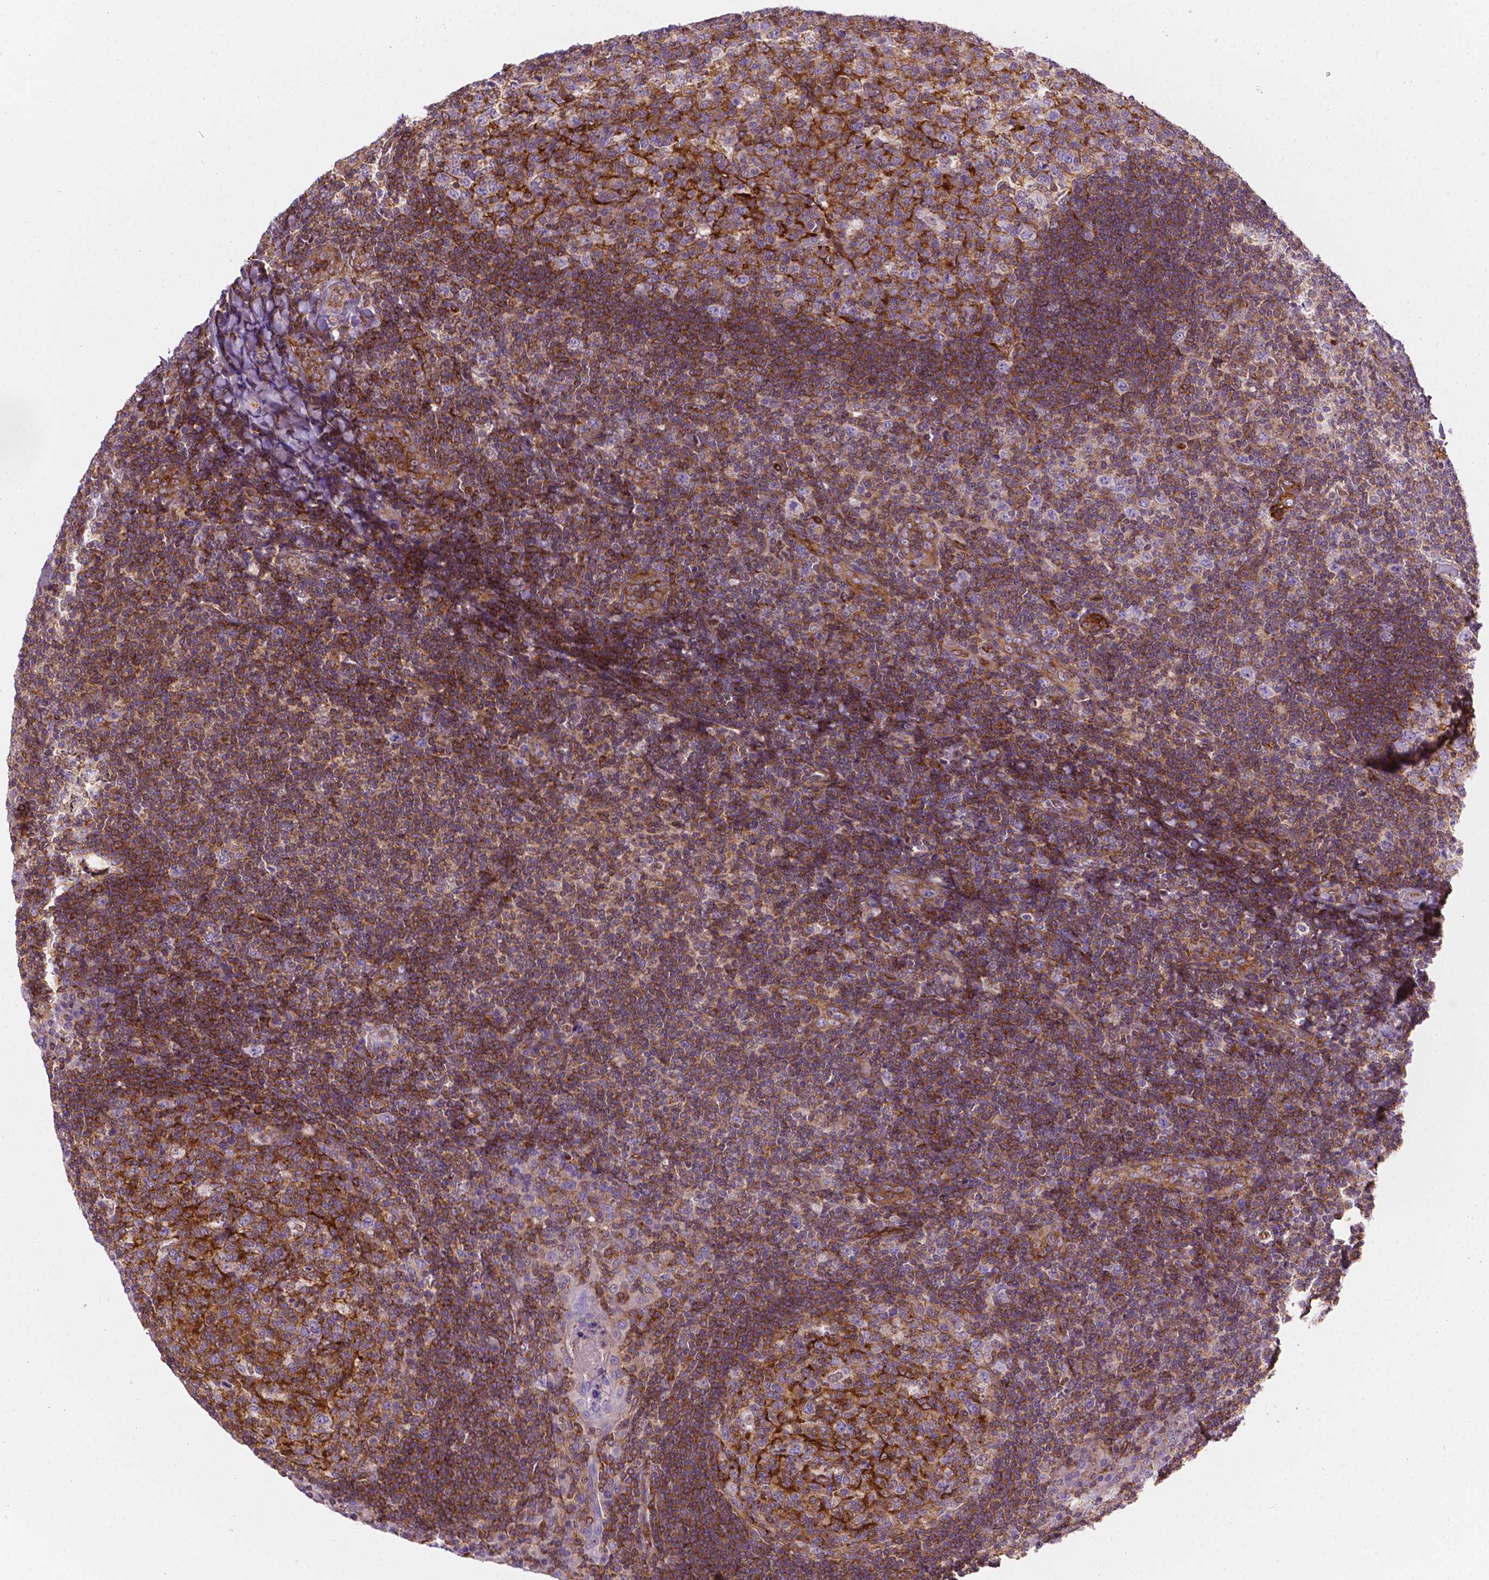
{"staining": {"intensity": "moderate", "quantity": ">75%", "location": "cytoplasmic/membranous"}, "tissue": "tonsil", "cell_type": "Germinal center cells", "image_type": "normal", "snomed": [{"axis": "morphology", "description": "Normal tissue, NOS"}, {"axis": "topography", "description": "Tonsil"}], "caption": "Tonsil stained for a protein exhibits moderate cytoplasmic/membranous positivity in germinal center cells. (DAB = brown stain, brightfield microscopy at high magnification).", "gene": "DCN", "patient": {"sex": "male", "age": 17}}